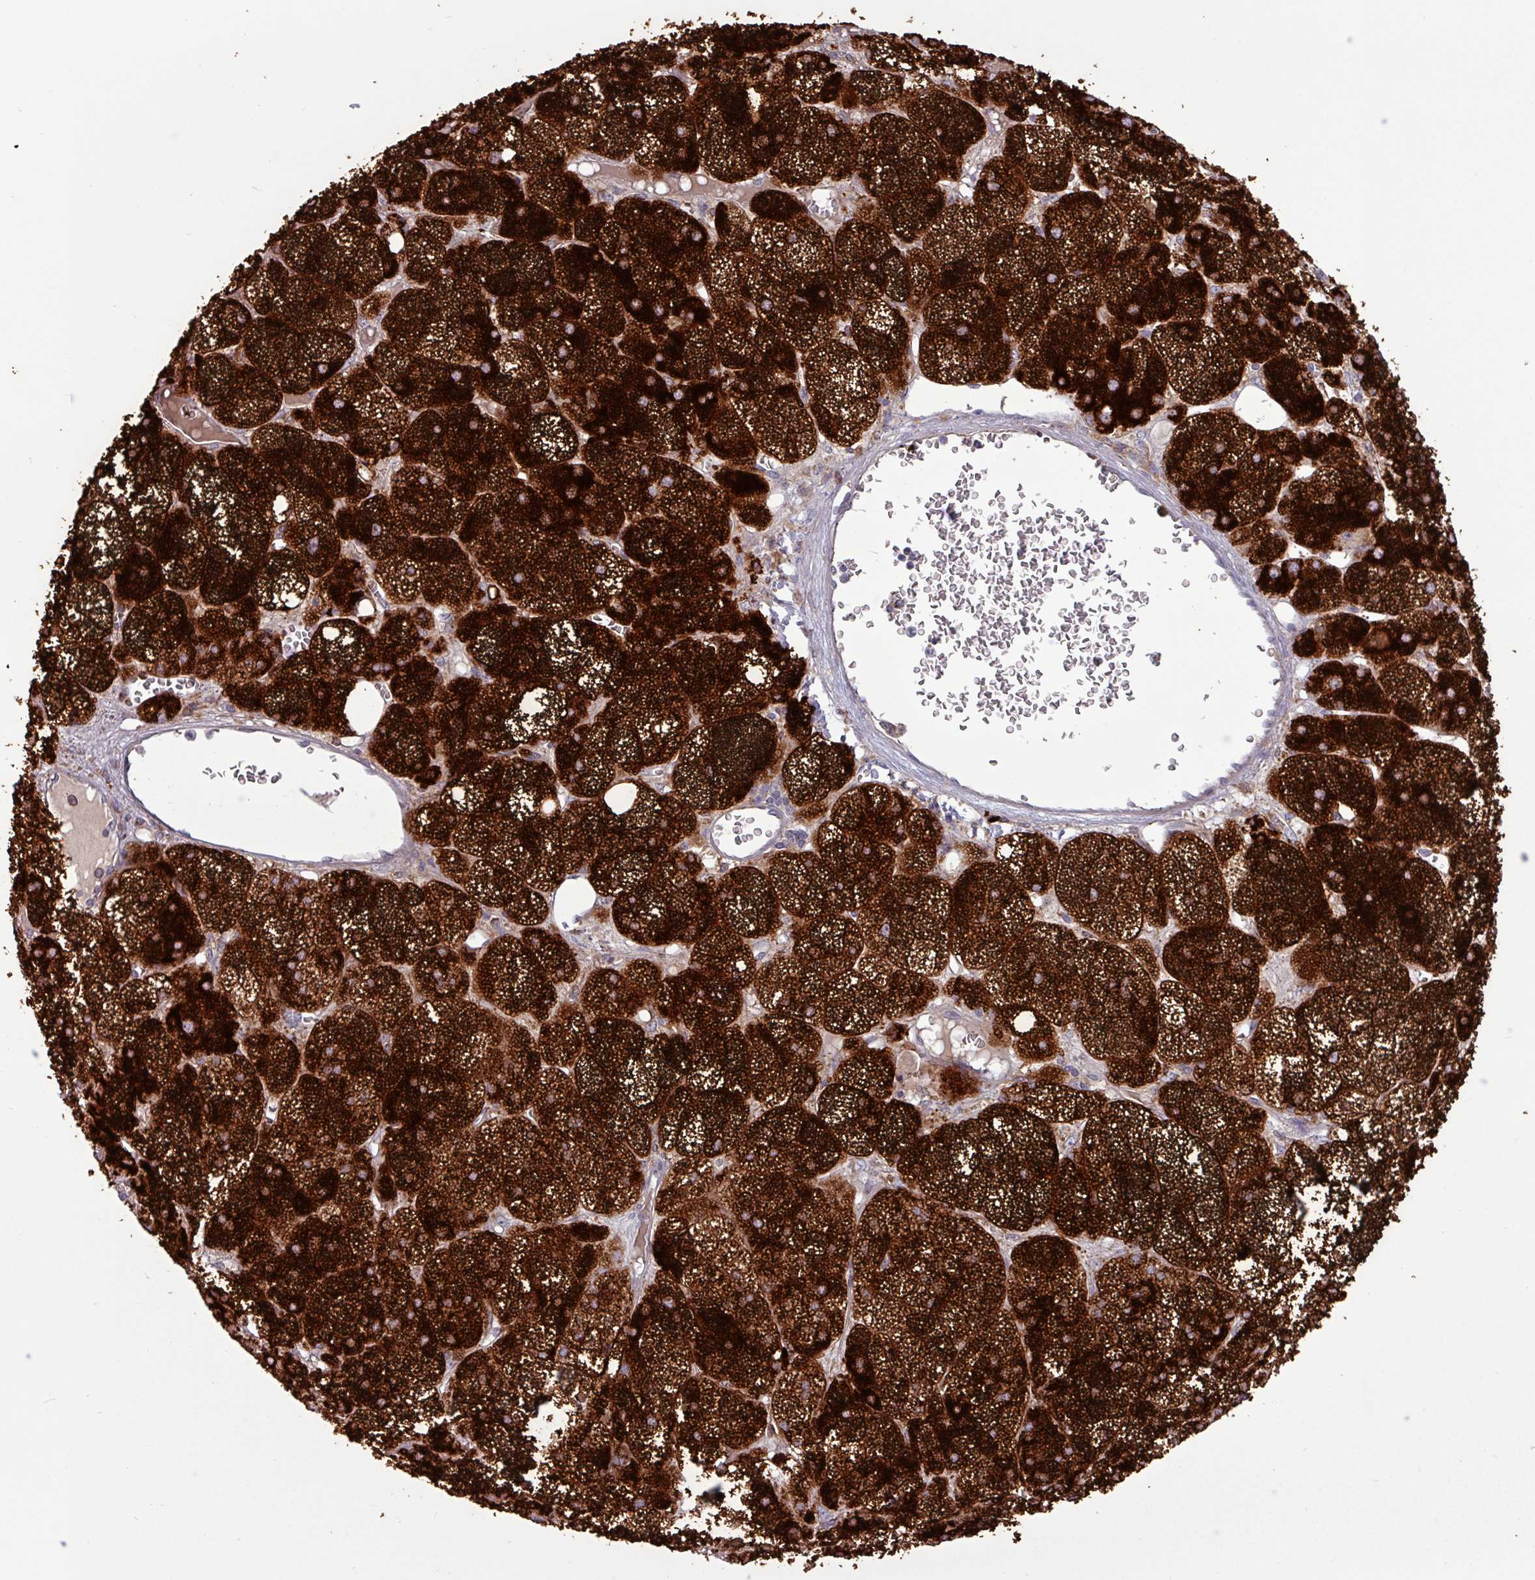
{"staining": {"intensity": "strong", "quantity": ">75%", "location": "cytoplasmic/membranous"}, "tissue": "adrenal gland", "cell_type": "Glandular cells", "image_type": "normal", "snomed": [{"axis": "morphology", "description": "Normal tissue, NOS"}, {"axis": "topography", "description": "Adrenal gland"}], "caption": "Protein staining by immunohistochemistry (IHC) exhibits strong cytoplasmic/membranous staining in about >75% of glandular cells in normal adrenal gland.", "gene": "PLIN2", "patient": {"sex": "female", "age": 61}}